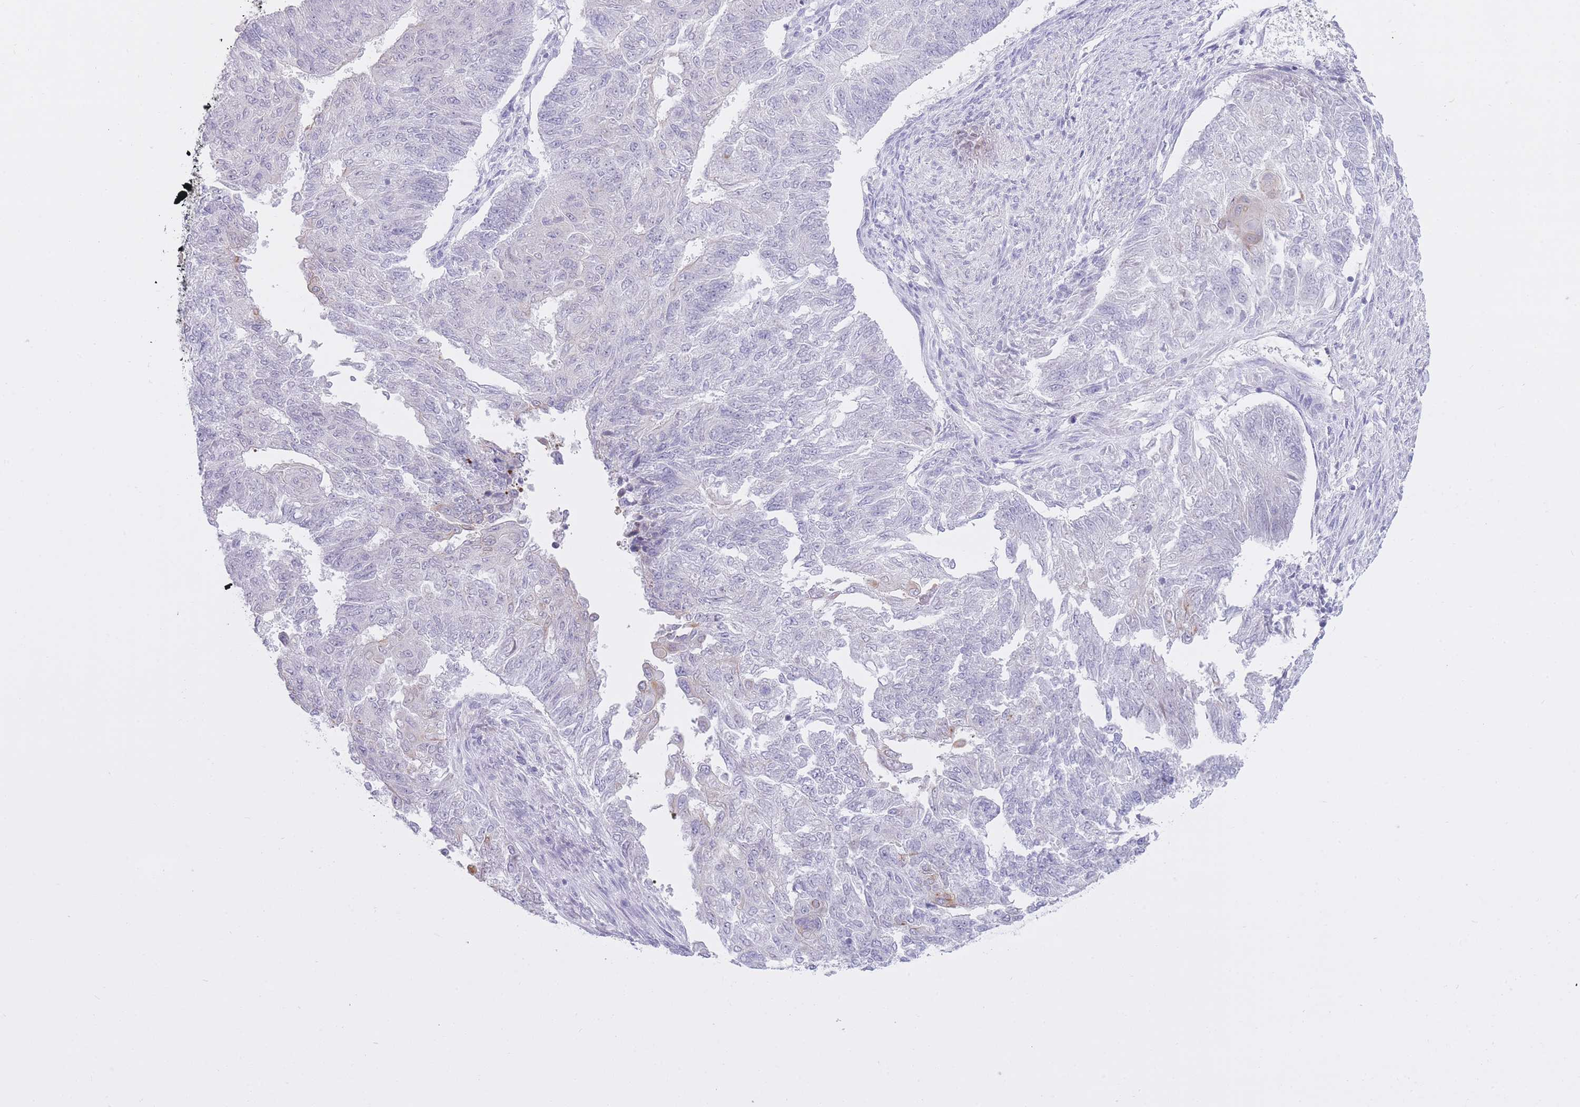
{"staining": {"intensity": "negative", "quantity": "none", "location": "none"}, "tissue": "endometrial cancer", "cell_type": "Tumor cells", "image_type": "cancer", "snomed": [{"axis": "morphology", "description": "Adenocarcinoma, NOS"}, {"axis": "topography", "description": "Endometrium"}], "caption": "Immunohistochemical staining of human endometrial cancer reveals no significant staining in tumor cells.", "gene": "ZNF501", "patient": {"sex": "female", "age": 32}}